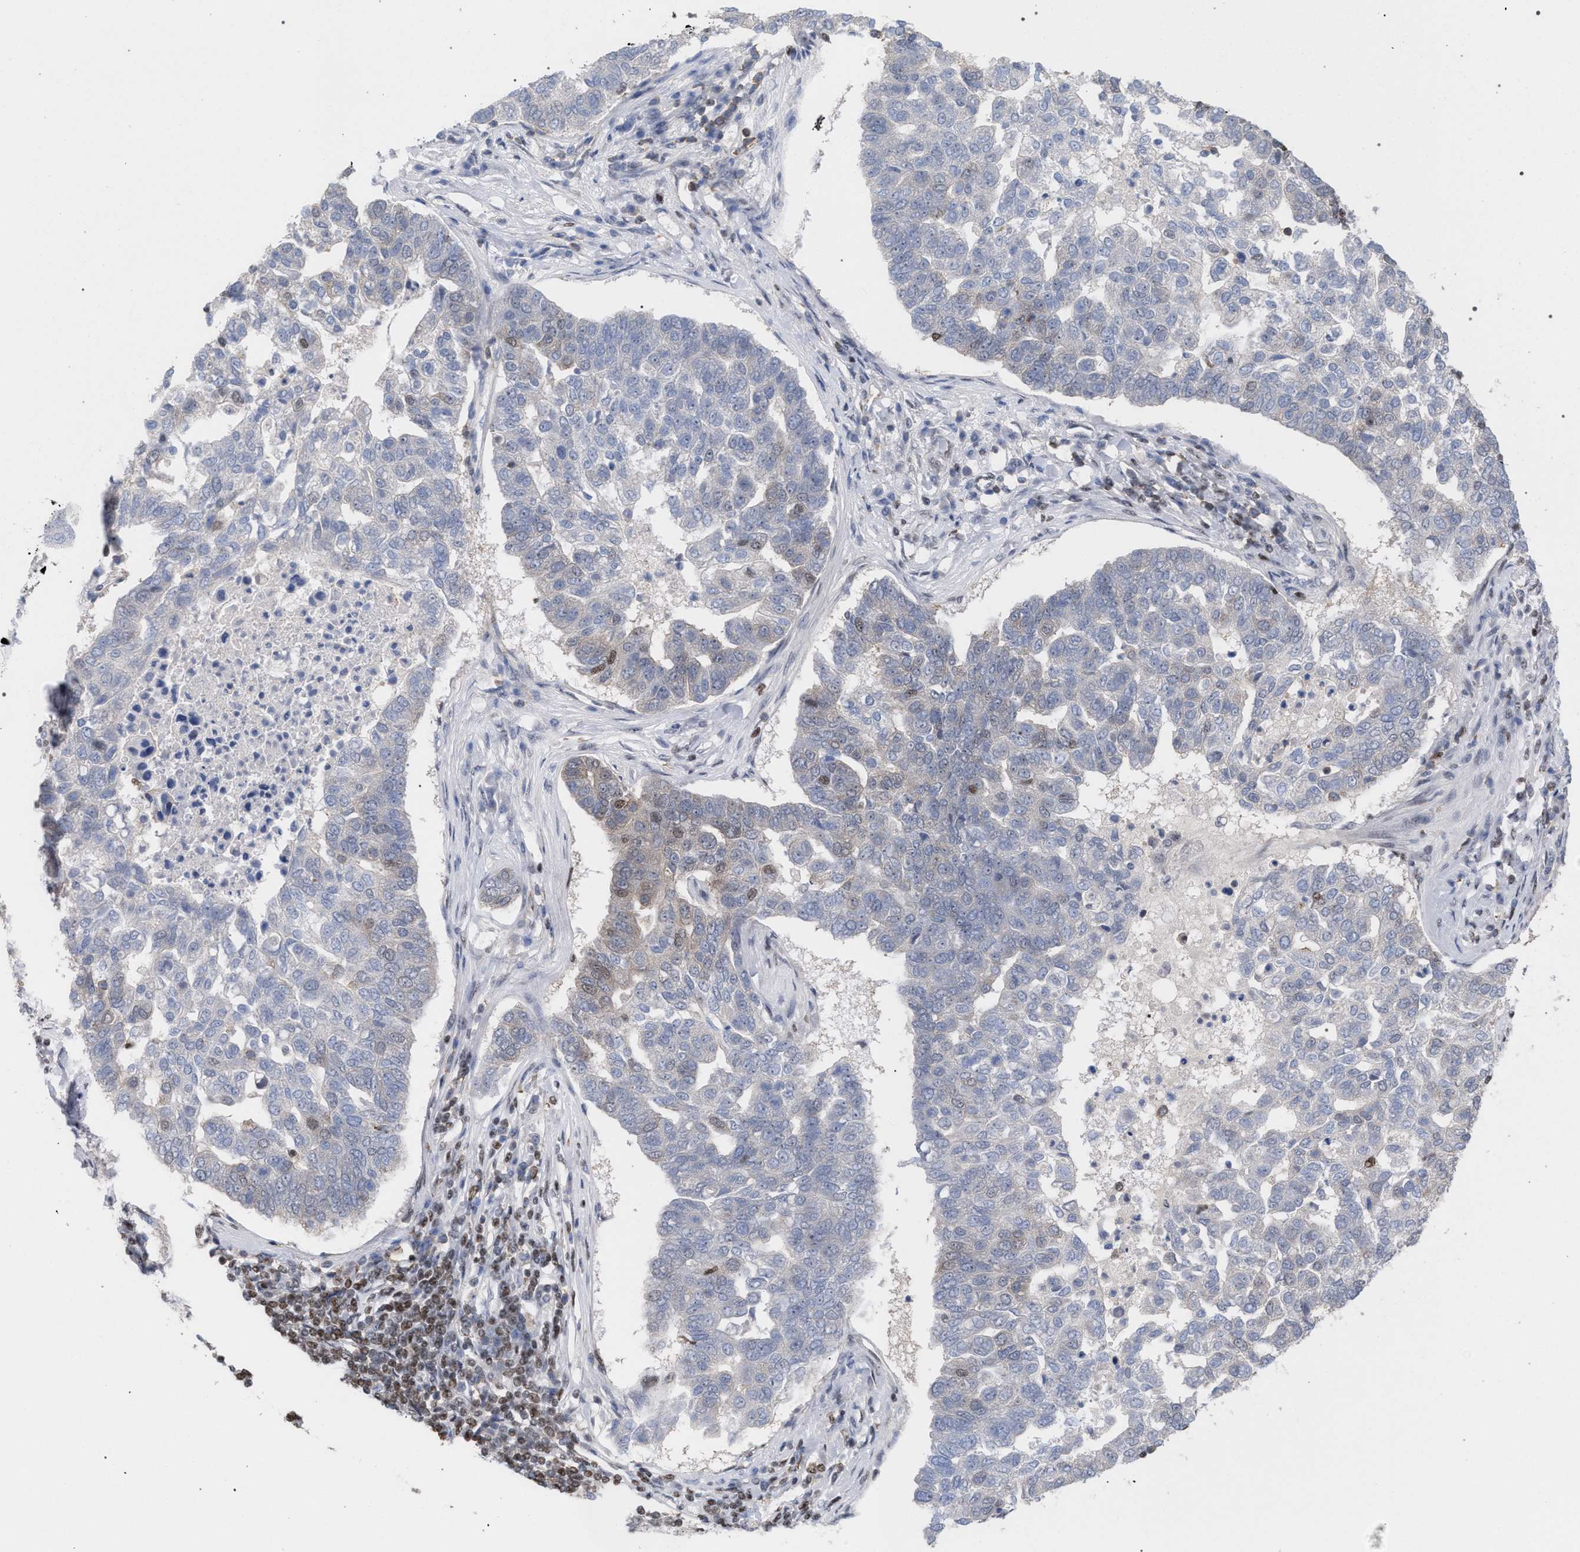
{"staining": {"intensity": "negative", "quantity": "none", "location": "none"}, "tissue": "pancreatic cancer", "cell_type": "Tumor cells", "image_type": "cancer", "snomed": [{"axis": "morphology", "description": "Adenocarcinoma, NOS"}, {"axis": "topography", "description": "Pancreas"}], "caption": "There is no significant expression in tumor cells of pancreatic adenocarcinoma. The staining was performed using DAB to visualize the protein expression in brown, while the nuclei were stained in blue with hematoxylin (Magnification: 20x).", "gene": "SCAF4", "patient": {"sex": "female", "age": 61}}